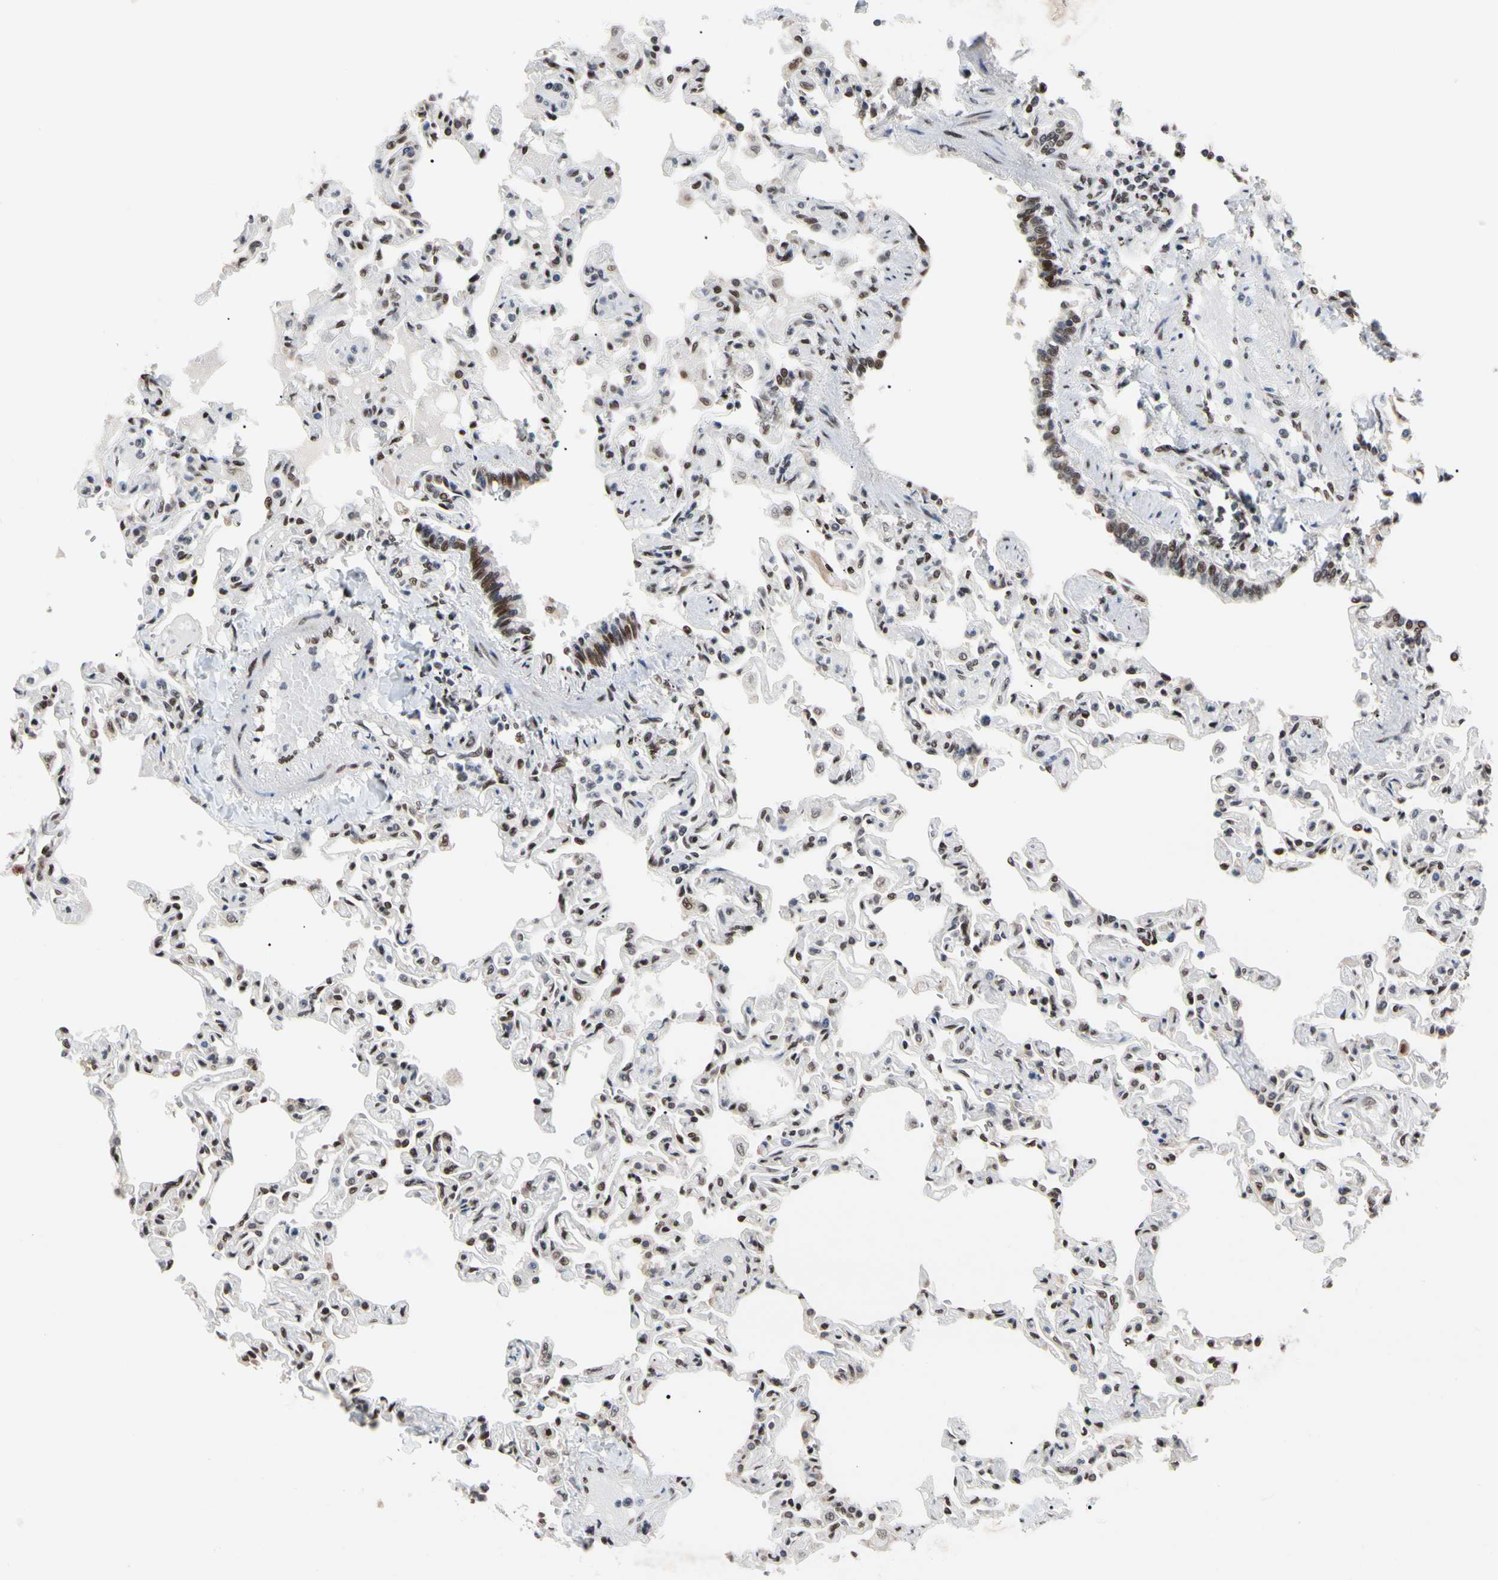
{"staining": {"intensity": "strong", "quantity": ">75%", "location": "nuclear"}, "tissue": "lung", "cell_type": "Alveolar cells", "image_type": "normal", "snomed": [{"axis": "morphology", "description": "Normal tissue, NOS"}, {"axis": "topography", "description": "Lung"}], "caption": "DAB (3,3'-diaminobenzidine) immunohistochemical staining of normal human lung reveals strong nuclear protein expression in about >75% of alveolar cells. The staining was performed using DAB (3,3'-diaminobenzidine), with brown indicating positive protein expression. Nuclei are stained blue with hematoxylin.", "gene": "FAM98B", "patient": {"sex": "male", "age": 21}}